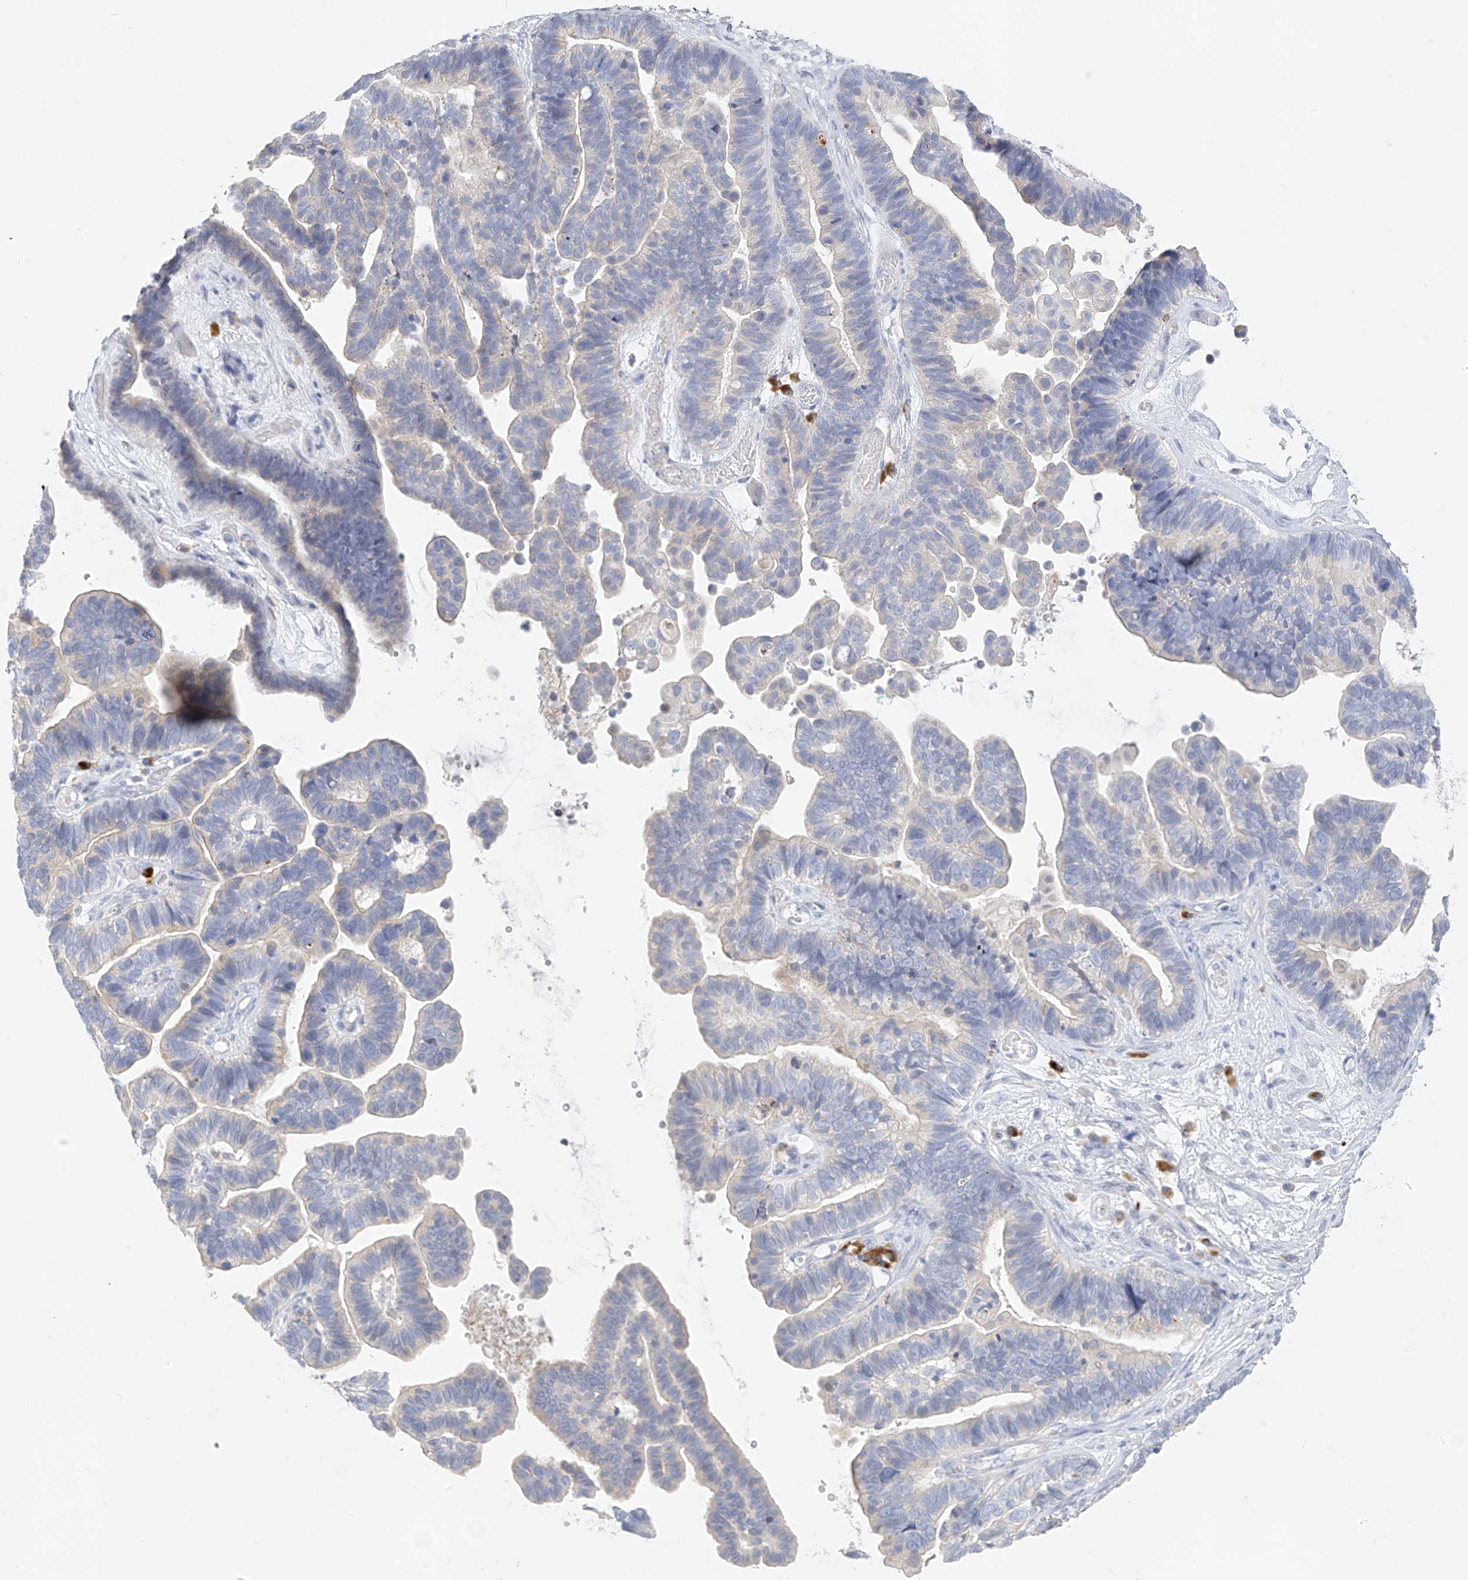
{"staining": {"intensity": "negative", "quantity": "none", "location": "none"}, "tissue": "ovarian cancer", "cell_type": "Tumor cells", "image_type": "cancer", "snomed": [{"axis": "morphology", "description": "Cystadenocarcinoma, serous, NOS"}, {"axis": "topography", "description": "Ovary"}], "caption": "Human ovarian cancer stained for a protein using immunohistochemistry displays no expression in tumor cells.", "gene": "ZNF404", "patient": {"sex": "female", "age": 56}}